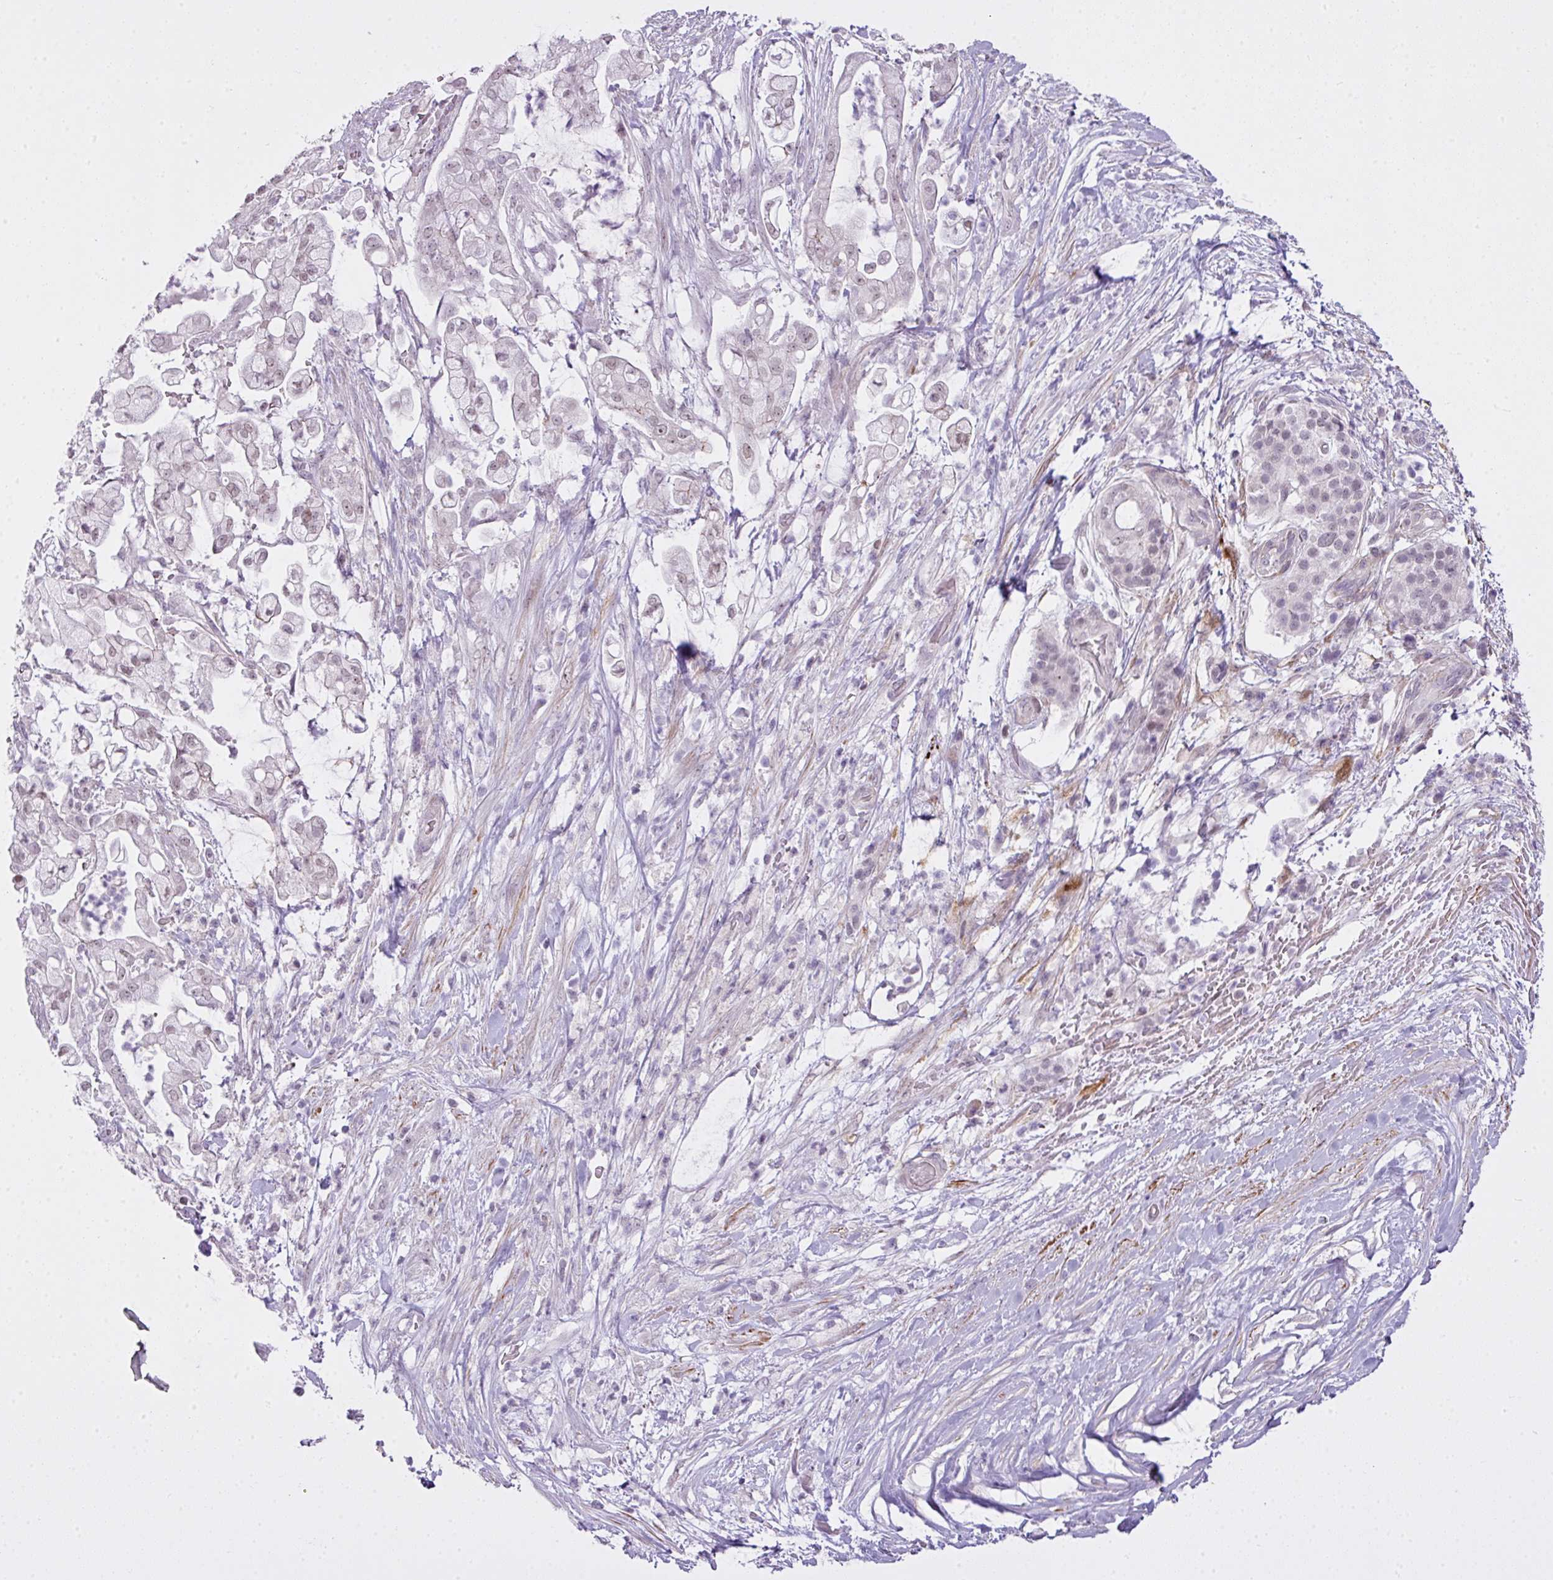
{"staining": {"intensity": "weak", "quantity": "<25%", "location": "nuclear"}, "tissue": "pancreatic cancer", "cell_type": "Tumor cells", "image_type": "cancer", "snomed": [{"axis": "morphology", "description": "Adenocarcinoma, NOS"}, {"axis": "topography", "description": "Pancreas"}], "caption": "There is no significant staining in tumor cells of pancreatic cancer (adenocarcinoma). The staining is performed using DAB (3,3'-diaminobenzidine) brown chromogen with nuclei counter-stained in using hematoxylin.", "gene": "ZNF688", "patient": {"sex": "female", "age": 69}}